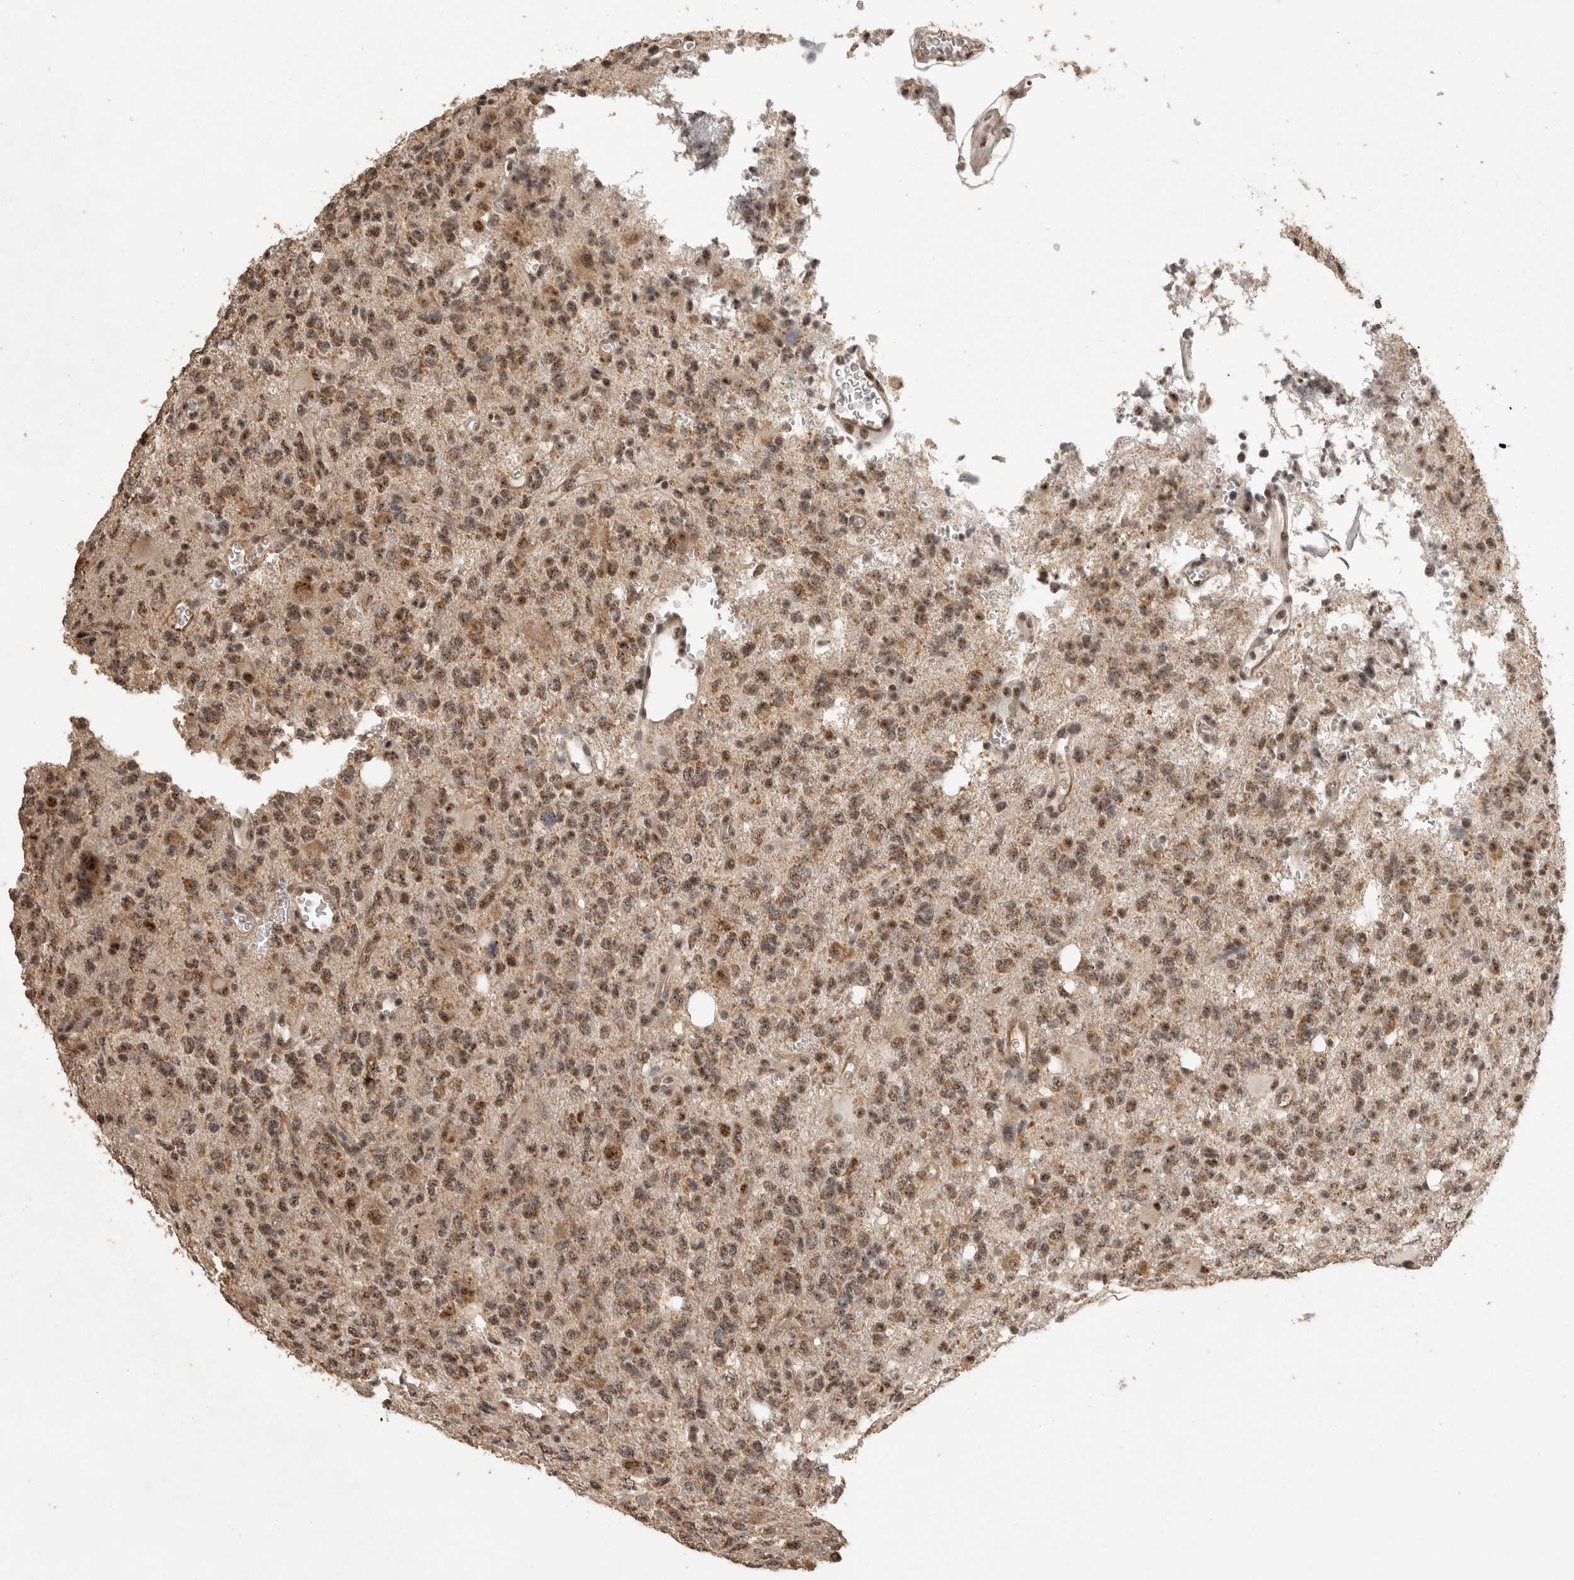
{"staining": {"intensity": "moderate", "quantity": ">75%", "location": "nuclear"}, "tissue": "glioma", "cell_type": "Tumor cells", "image_type": "cancer", "snomed": [{"axis": "morphology", "description": "Glioma, malignant, High grade"}, {"axis": "topography", "description": "Brain"}], "caption": "Malignant glioma (high-grade) tissue shows moderate nuclear staining in approximately >75% of tumor cells, visualized by immunohistochemistry.", "gene": "POMP", "patient": {"sex": "female", "age": 62}}